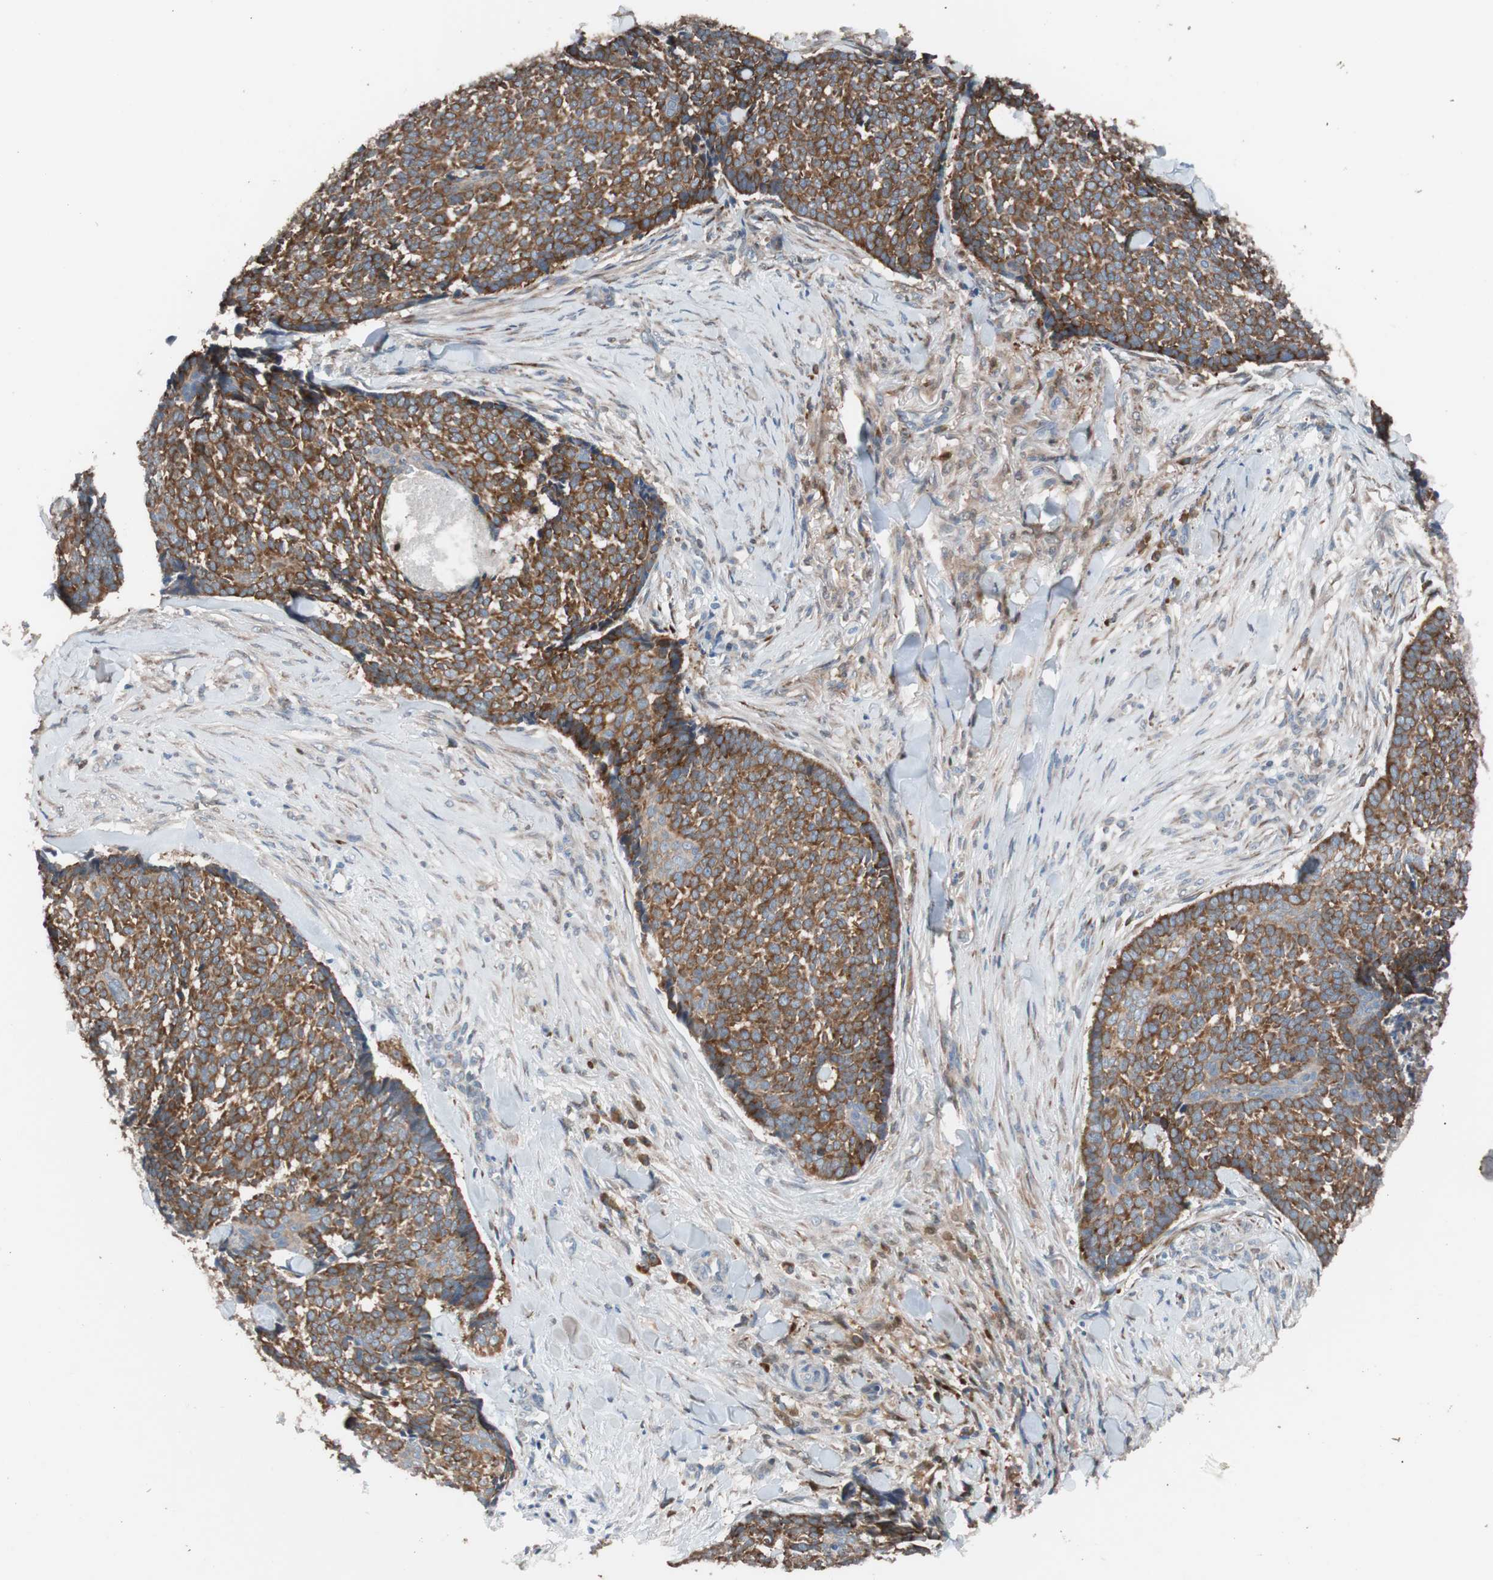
{"staining": {"intensity": "strong", "quantity": ">75%", "location": "cytoplasmic/membranous"}, "tissue": "skin cancer", "cell_type": "Tumor cells", "image_type": "cancer", "snomed": [{"axis": "morphology", "description": "Basal cell carcinoma"}, {"axis": "topography", "description": "Skin"}], "caption": "Immunohistochemistry staining of skin cancer, which demonstrates high levels of strong cytoplasmic/membranous staining in about >75% of tumor cells indicating strong cytoplasmic/membranous protein expression. The staining was performed using DAB (brown) for protein detection and nuclei were counterstained in hematoxylin (blue).", "gene": "FAAH", "patient": {"sex": "male", "age": 84}}